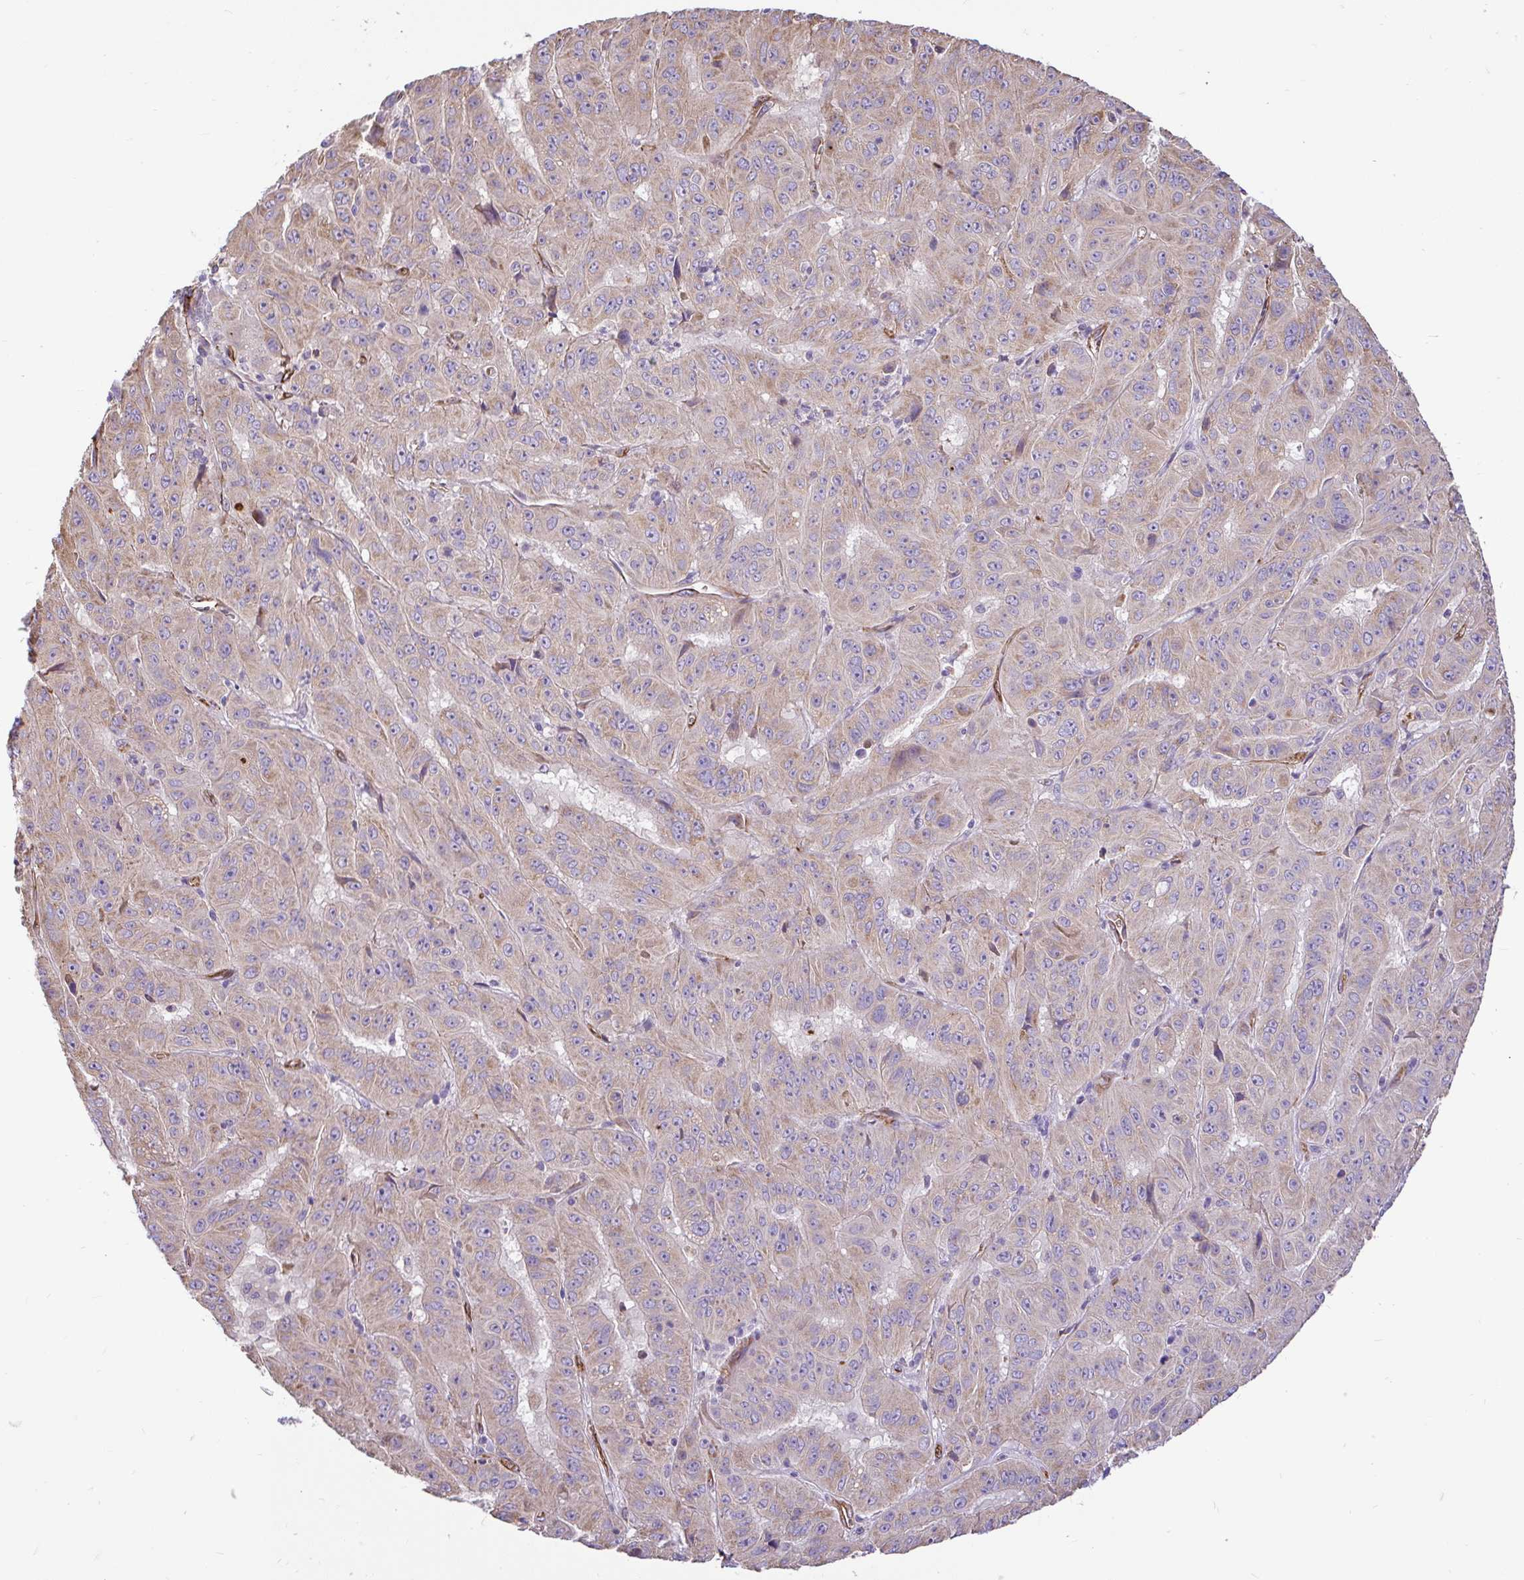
{"staining": {"intensity": "weak", "quantity": "25%-75%", "location": "cytoplasmic/membranous"}, "tissue": "pancreatic cancer", "cell_type": "Tumor cells", "image_type": "cancer", "snomed": [{"axis": "morphology", "description": "Adenocarcinoma, NOS"}, {"axis": "topography", "description": "Pancreas"}], "caption": "Brown immunohistochemical staining in human pancreatic cancer (adenocarcinoma) displays weak cytoplasmic/membranous staining in approximately 25%-75% of tumor cells.", "gene": "PTPRK", "patient": {"sex": "male", "age": 63}}